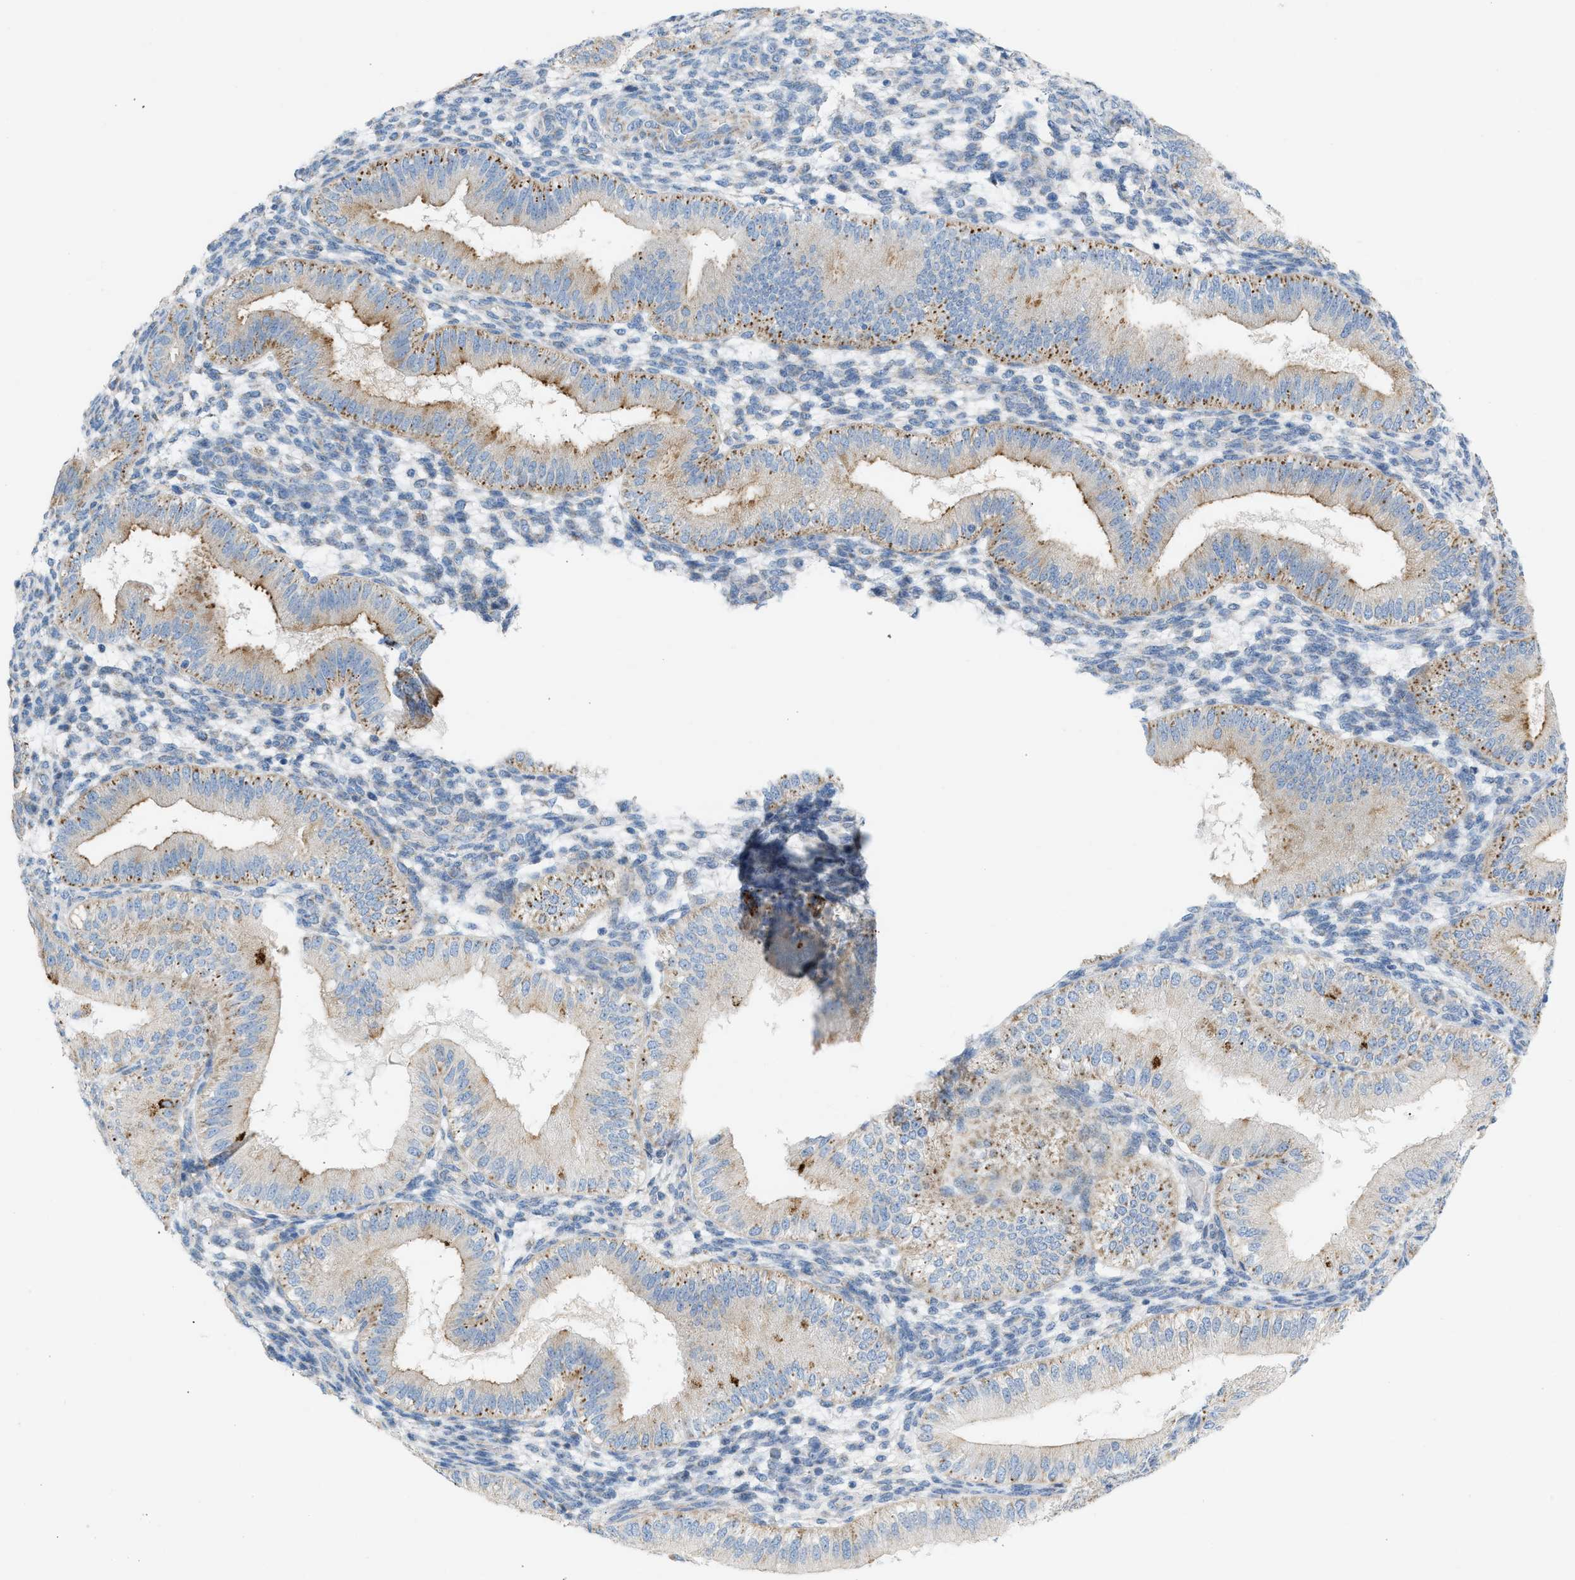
{"staining": {"intensity": "negative", "quantity": "none", "location": "none"}, "tissue": "endometrium", "cell_type": "Cells in endometrial stroma", "image_type": "normal", "snomed": [{"axis": "morphology", "description": "Normal tissue, NOS"}, {"axis": "topography", "description": "Endometrium"}], "caption": "Micrograph shows no significant protein staining in cells in endometrial stroma of unremarkable endometrium.", "gene": "NDUFS8", "patient": {"sex": "female", "age": 39}}